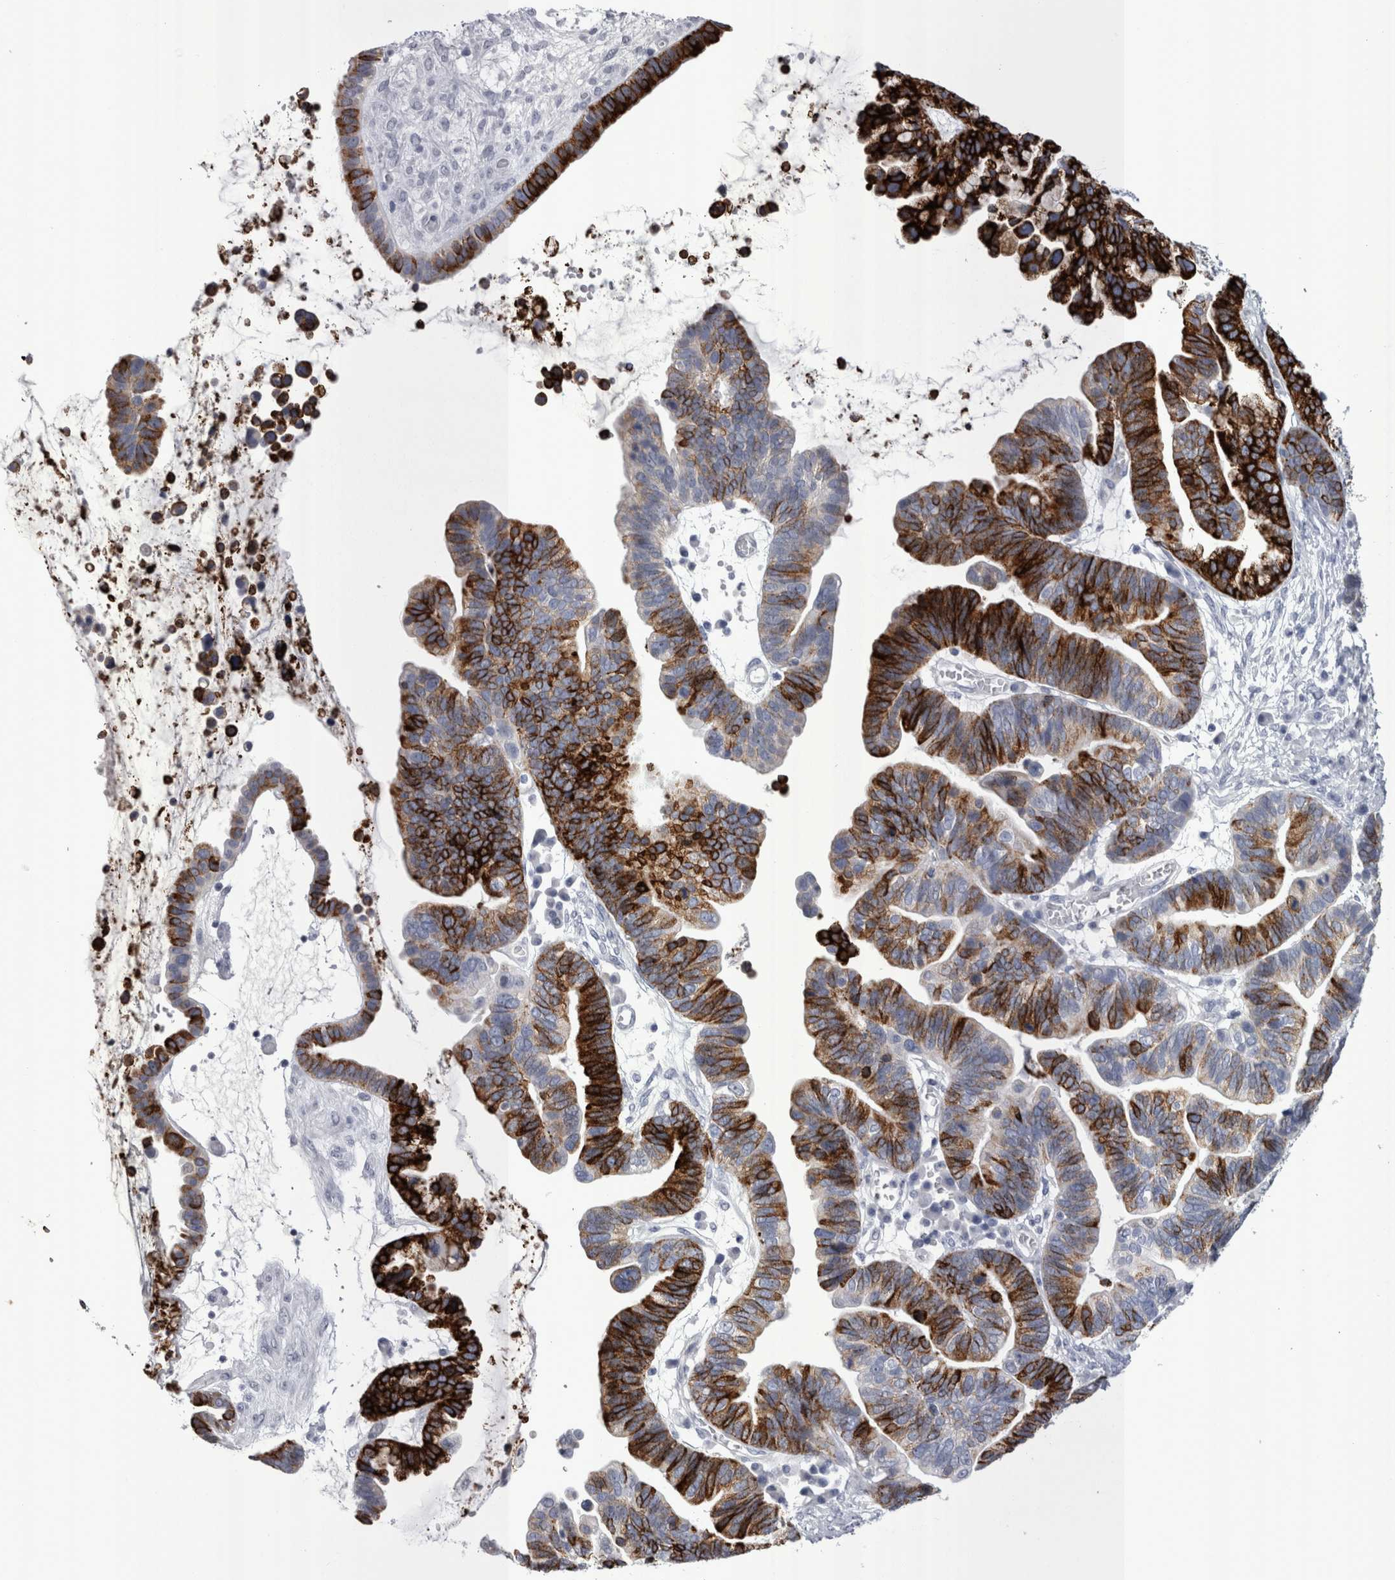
{"staining": {"intensity": "strong", "quantity": ">75%", "location": "cytoplasmic/membranous"}, "tissue": "ovarian cancer", "cell_type": "Tumor cells", "image_type": "cancer", "snomed": [{"axis": "morphology", "description": "Cystadenocarcinoma, serous, NOS"}, {"axis": "topography", "description": "Ovary"}], "caption": "Human ovarian serous cystadenocarcinoma stained with a brown dye shows strong cytoplasmic/membranous positive positivity in about >75% of tumor cells.", "gene": "PWP2", "patient": {"sex": "female", "age": 56}}